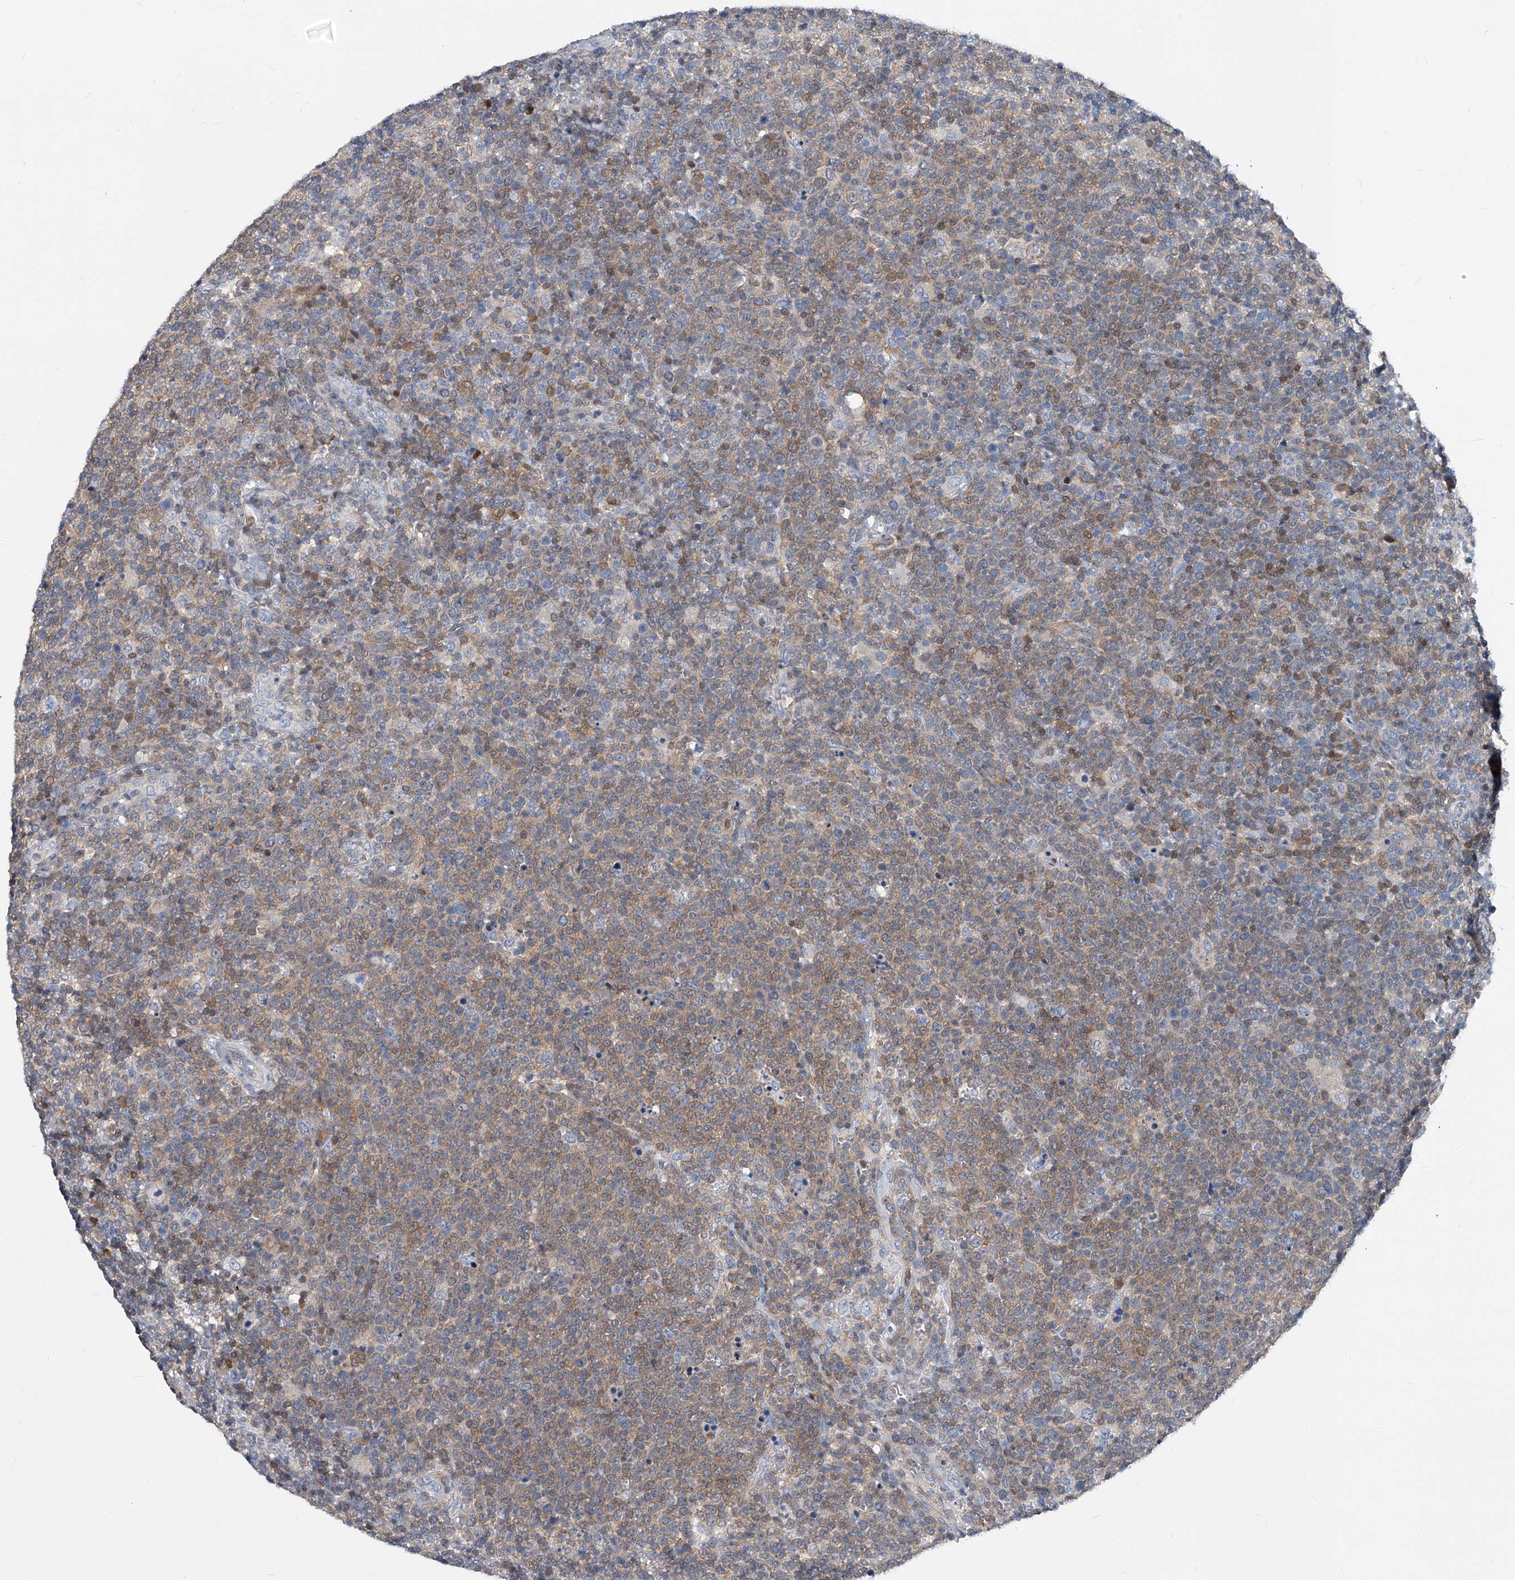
{"staining": {"intensity": "moderate", "quantity": ">75%", "location": "cytoplasmic/membranous"}, "tissue": "lymphoma", "cell_type": "Tumor cells", "image_type": "cancer", "snomed": [{"axis": "morphology", "description": "Malignant lymphoma, non-Hodgkin's type, High grade"}, {"axis": "topography", "description": "Lymph node"}], "caption": "Malignant lymphoma, non-Hodgkin's type (high-grade) stained for a protein (brown) reveals moderate cytoplasmic/membranous positive staining in approximately >75% of tumor cells.", "gene": "MAP2K6", "patient": {"sex": "male", "age": 61}}